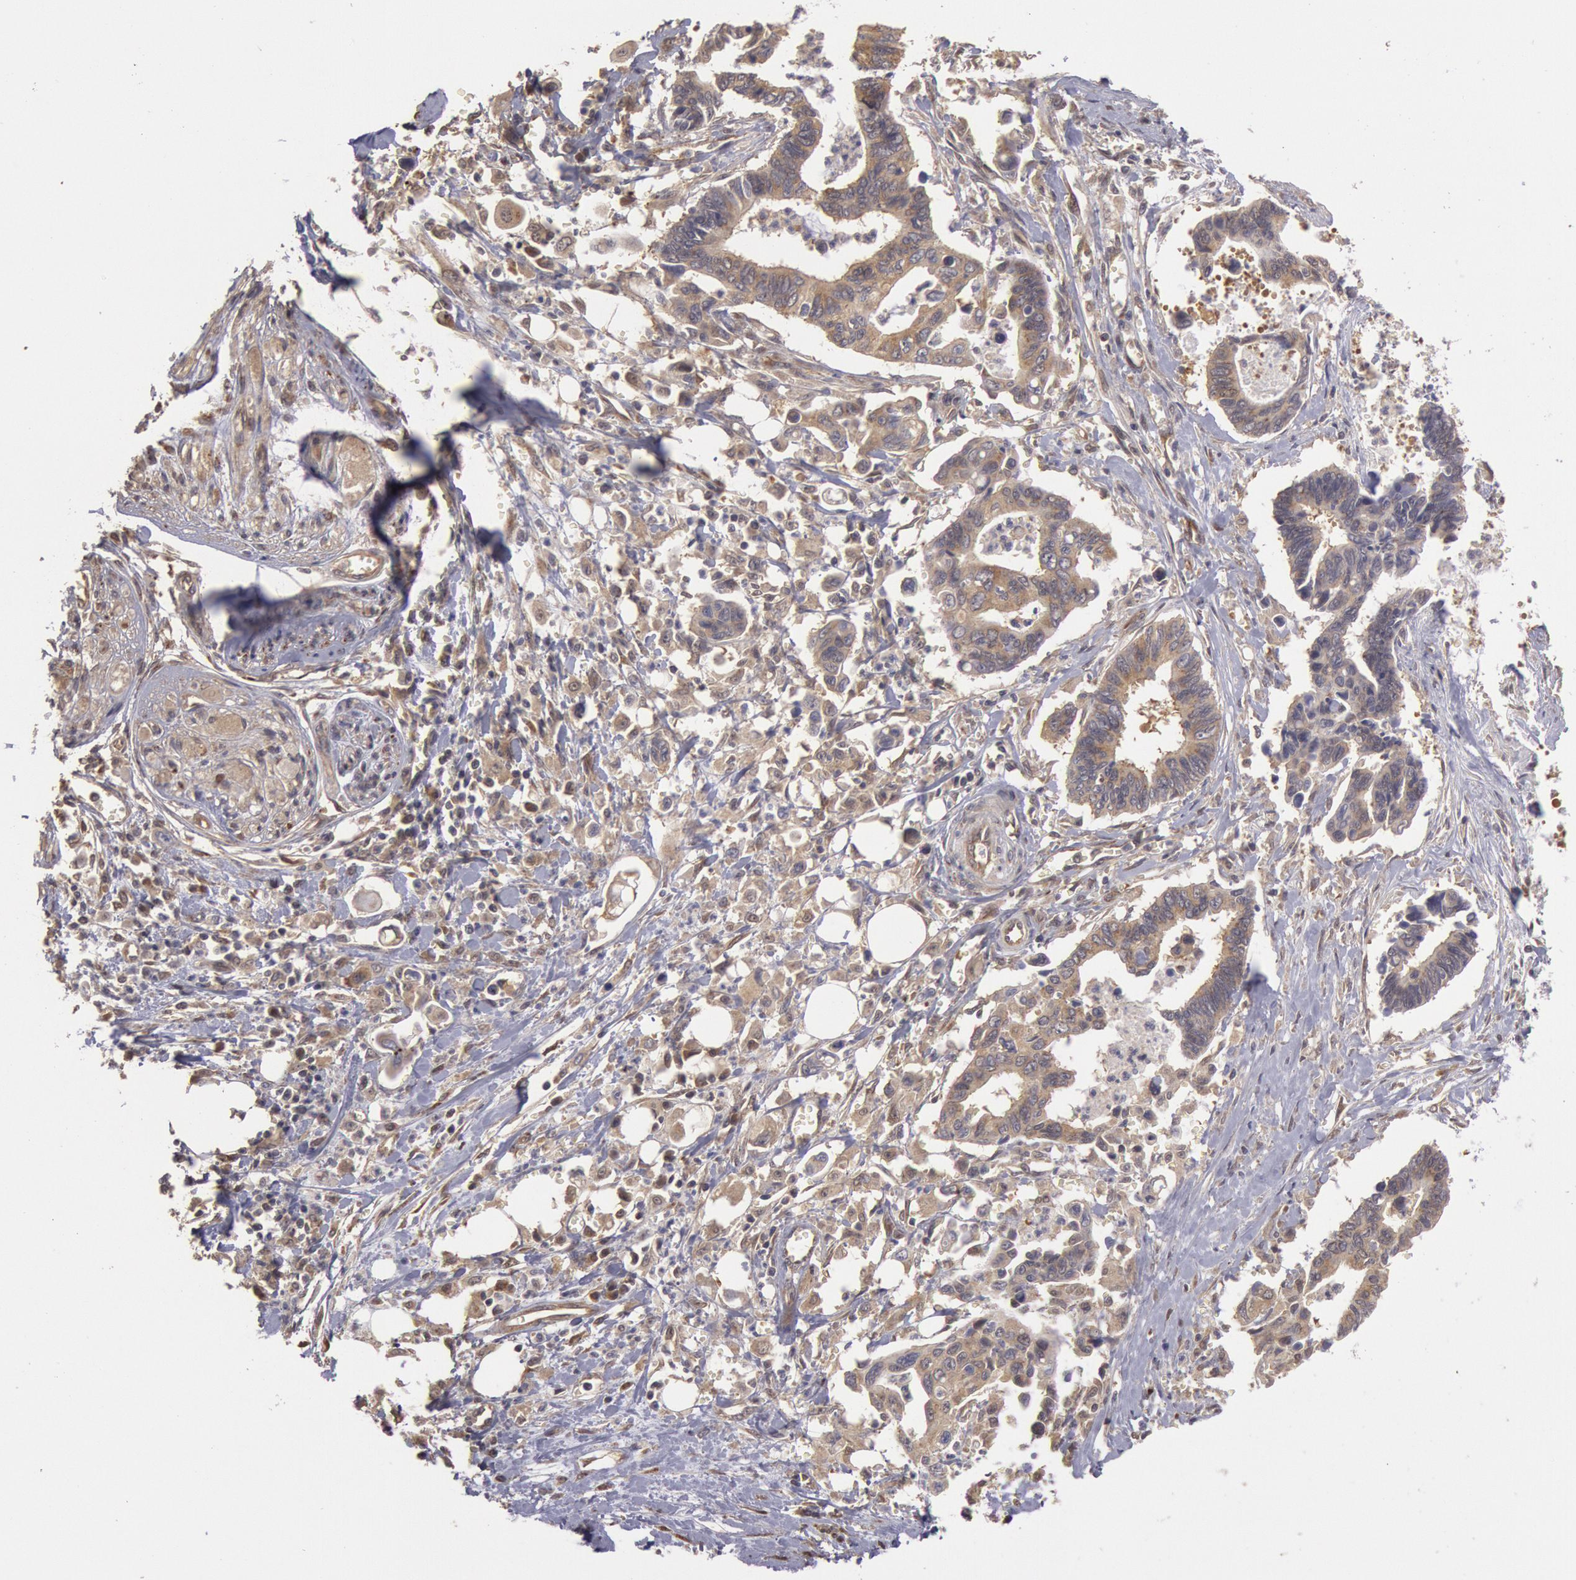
{"staining": {"intensity": "moderate", "quantity": ">75%", "location": "cytoplasmic/membranous"}, "tissue": "pancreatic cancer", "cell_type": "Tumor cells", "image_type": "cancer", "snomed": [{"axis": "morphology", "description": "Adenocarcinoma, NOS"}, {"axis": "topography", "description": "Pancreas"}], "caption": "Pancreatic adenocarcinoma was stained to show a protein in brown. There is medium levels of moderate cytoplasmic/membranous expression in approximately >75% of tumor cells.", "gene": "USP14", "patient": {"sex": "female", "age": 70}}